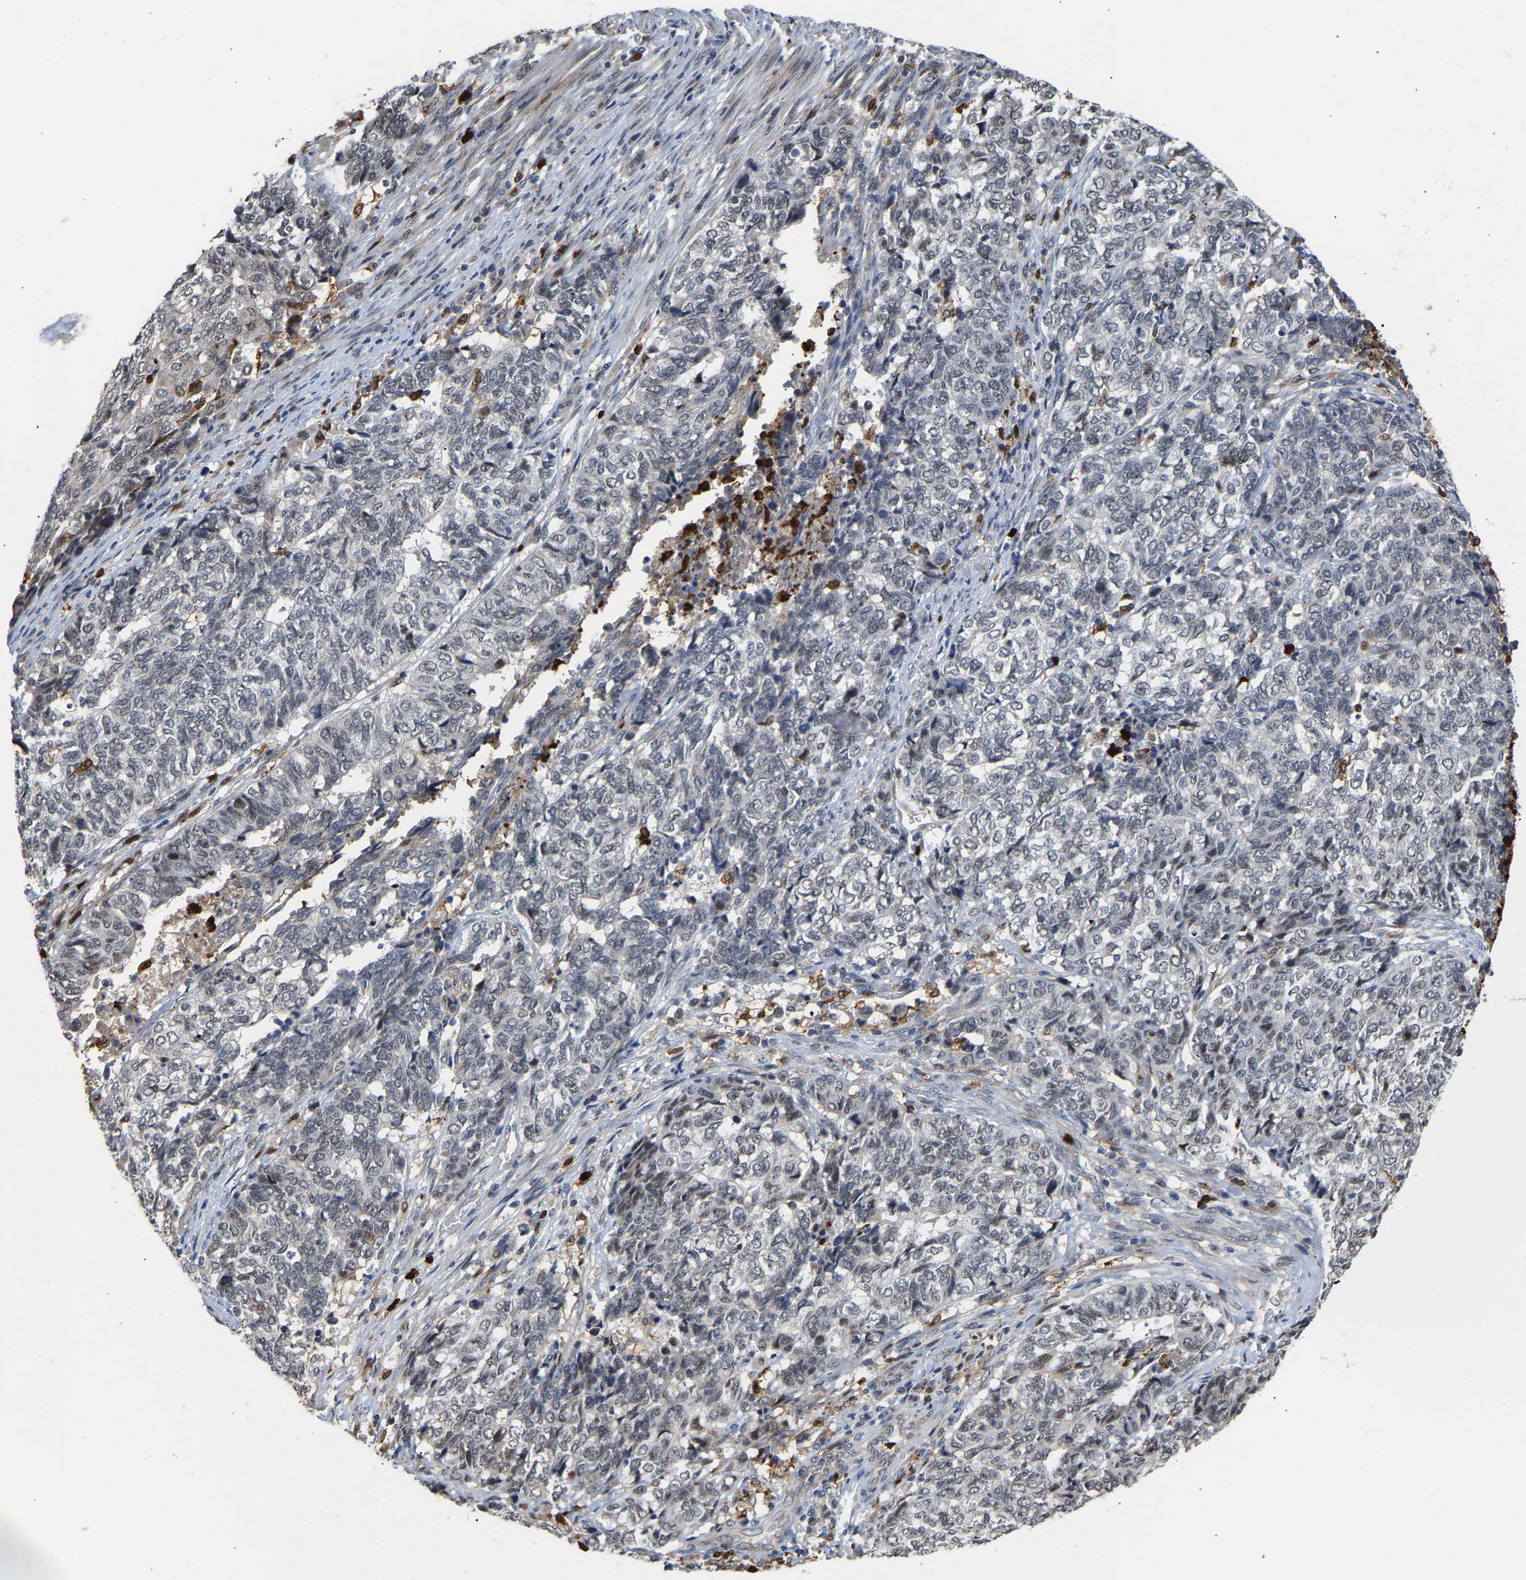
{"staining": {"intensity": "weak", "quantity": "<25%", "location": "cytoplasmic/membranous"}, "tissue": "endometrial cancer", "cell_type": "Tumor cells", "image_type": "cancer", "snomed": [{"axis": "morphology", "description": "Adenocarcinoma, NOS"}, {"axis": "topography", "description": "Endometrium"}], "caption": "Immunohistochemical staining of endometrial adenocarcinoma displays no significant staining in tumor cells.", "gene": "TDRD7", "patient": {"sex": "female", "age": 80}}